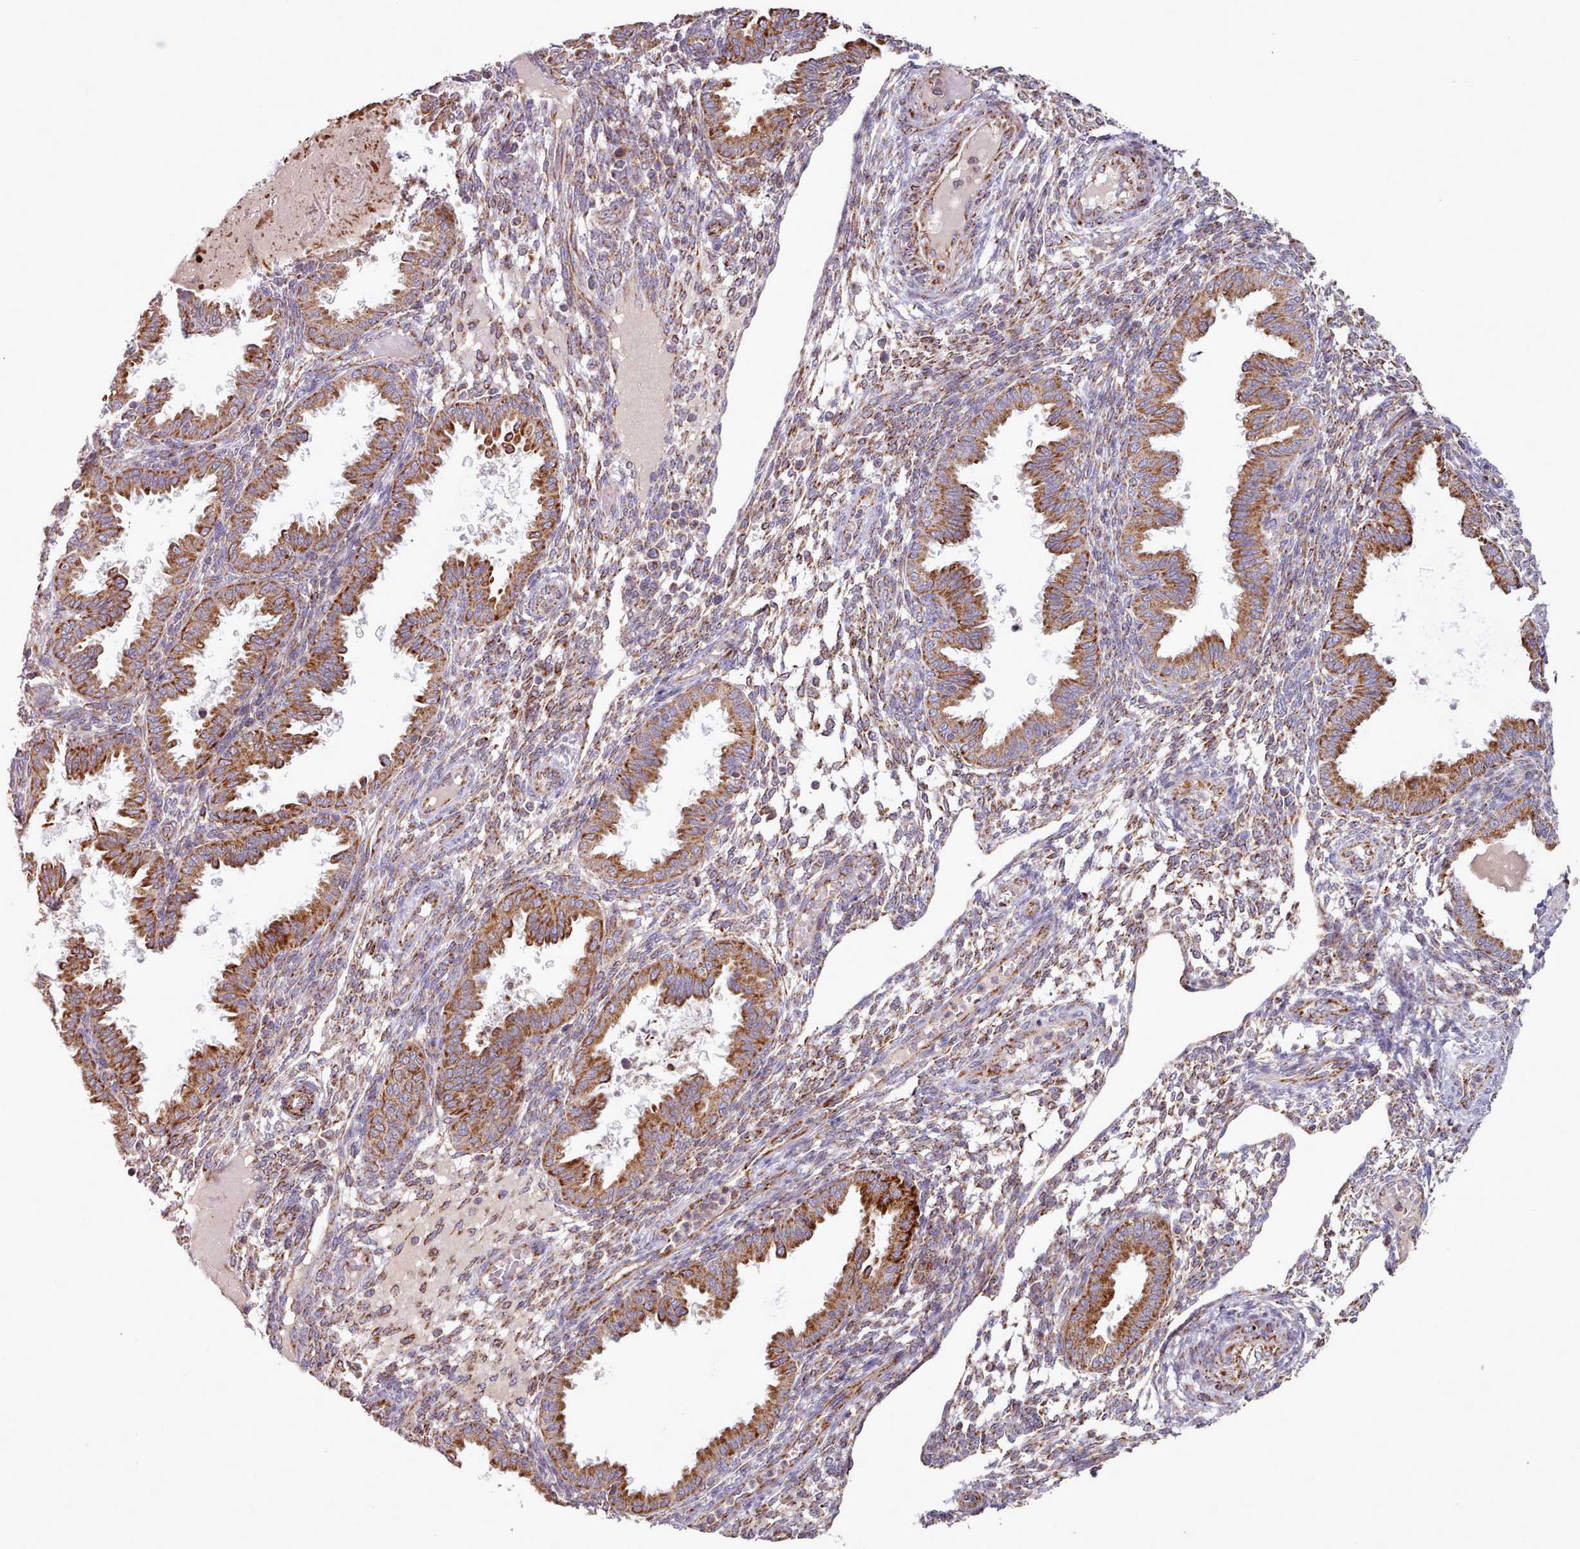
{"staining": {"intensity": "strong", "quantity": "25%-75%", "location": "cytoplasmic/membranous"}, "tissue": "endometrium", "cell_type": "Cells in endometrial stroma", "image_type": "normal", "snomed": [{"axis": "morphology", "description": "Normal tissue, NOS"}, {"axis": "topography", "description": "Endometrium"}], "caption": "Immunohistochemistry (IHC) (DAB (3,3'-diaminobenzidine)) staining of unremarkable human endometrium demonstrates strong cytoplasmic/membranous protein expression in about 25%-75% of cells in endometrial stroma. (DAB (3,3'-diaminobenzidine) IHC with brightfield microscopy, high magnification).", "gene": "HSDL2", "patient": {"sex": "female", "age": 33}}